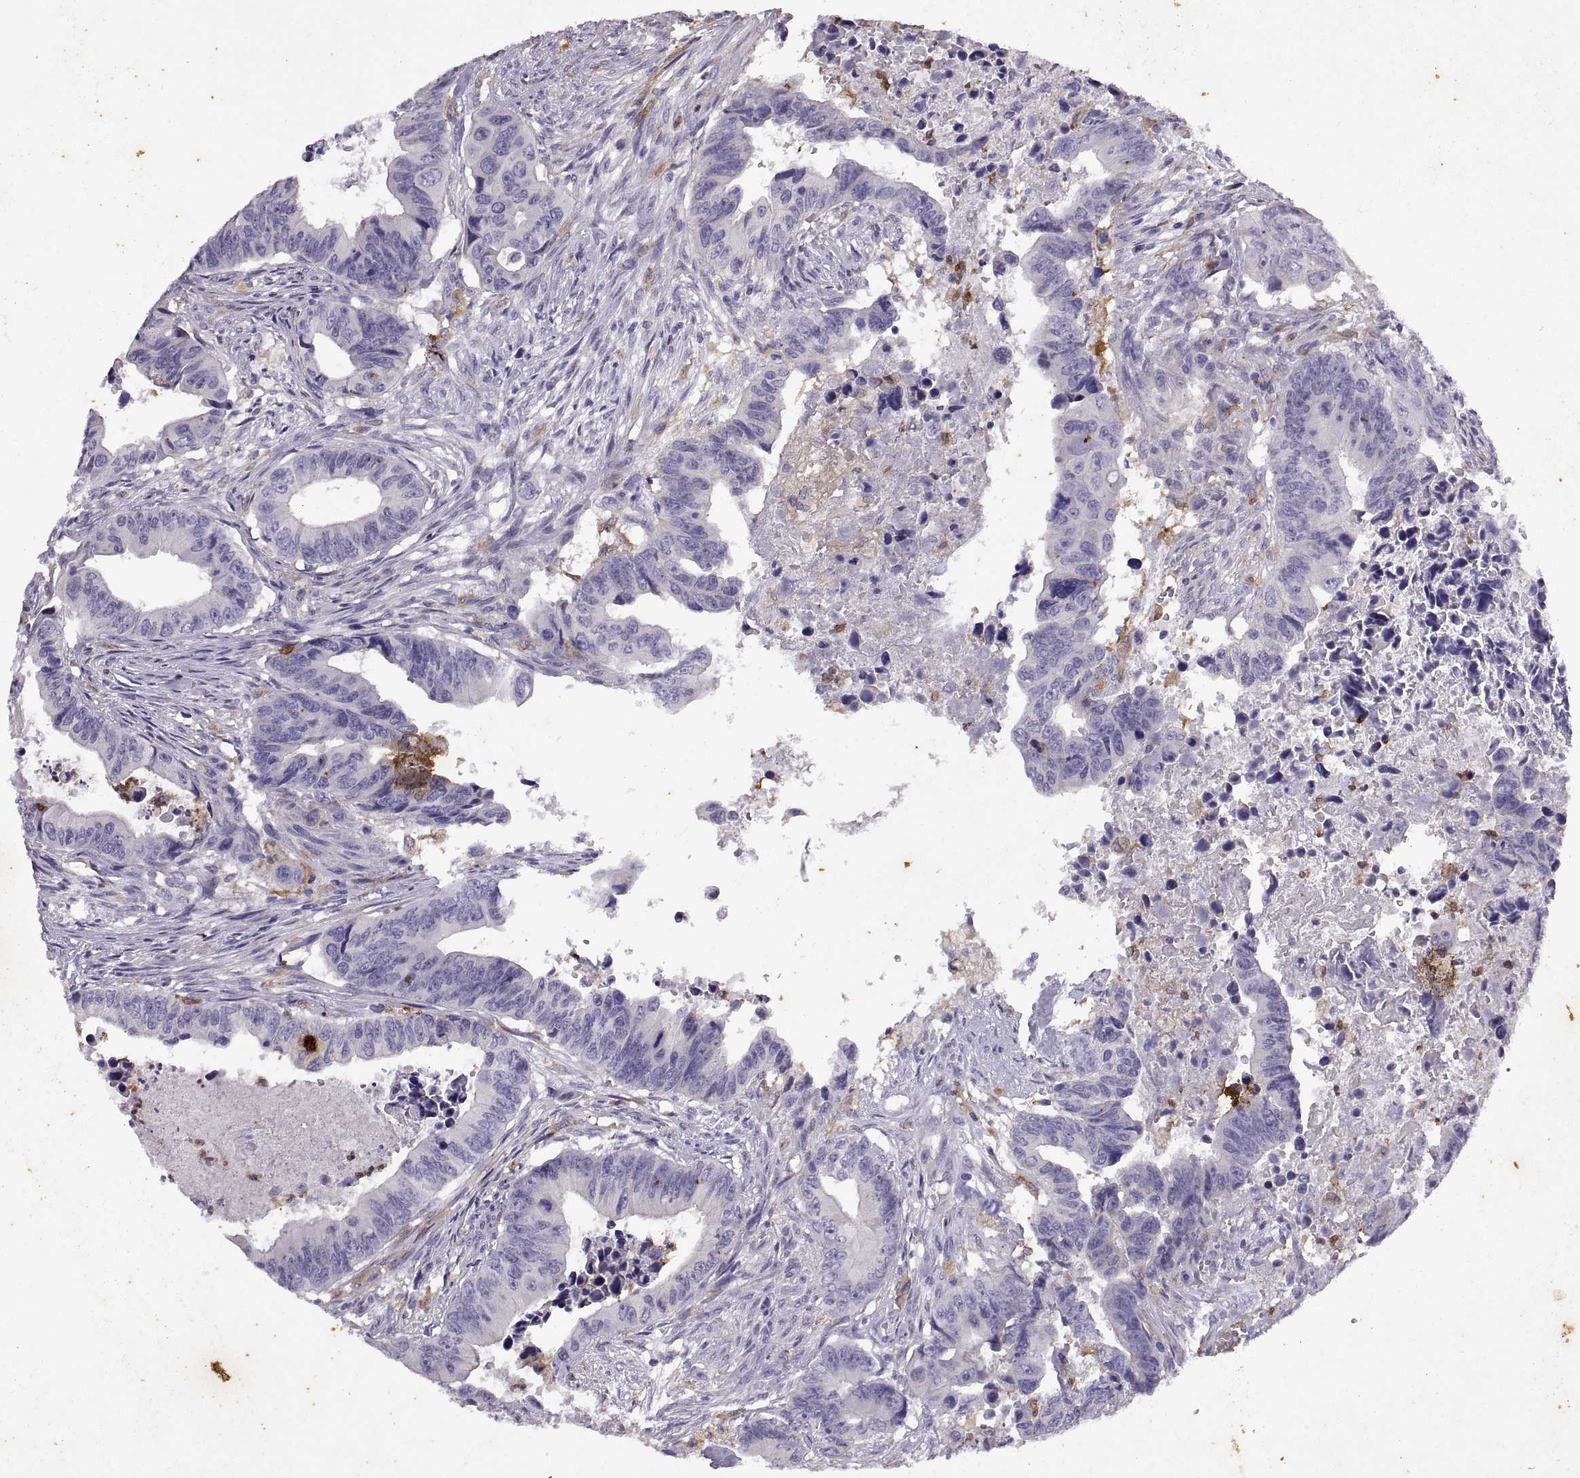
{"staining": {"intensity": "negative", "quantity": "none", "location": "none"}, "tissue": "colorectal cancer", "cell_type": "Tumor cells", "image_type": "cancer", "snomed": [{"axis": "morphology", "description": "Adenocarcinoma, NOS"}, {"axis": "topography", "description": "Colon"}], "caption": "Histopathology image shows no significant protein staining in tumor cells of adenocarcinoma (colorectal).", "gene": "DOK3", "patient": {"sex": "female", "age": 87}}